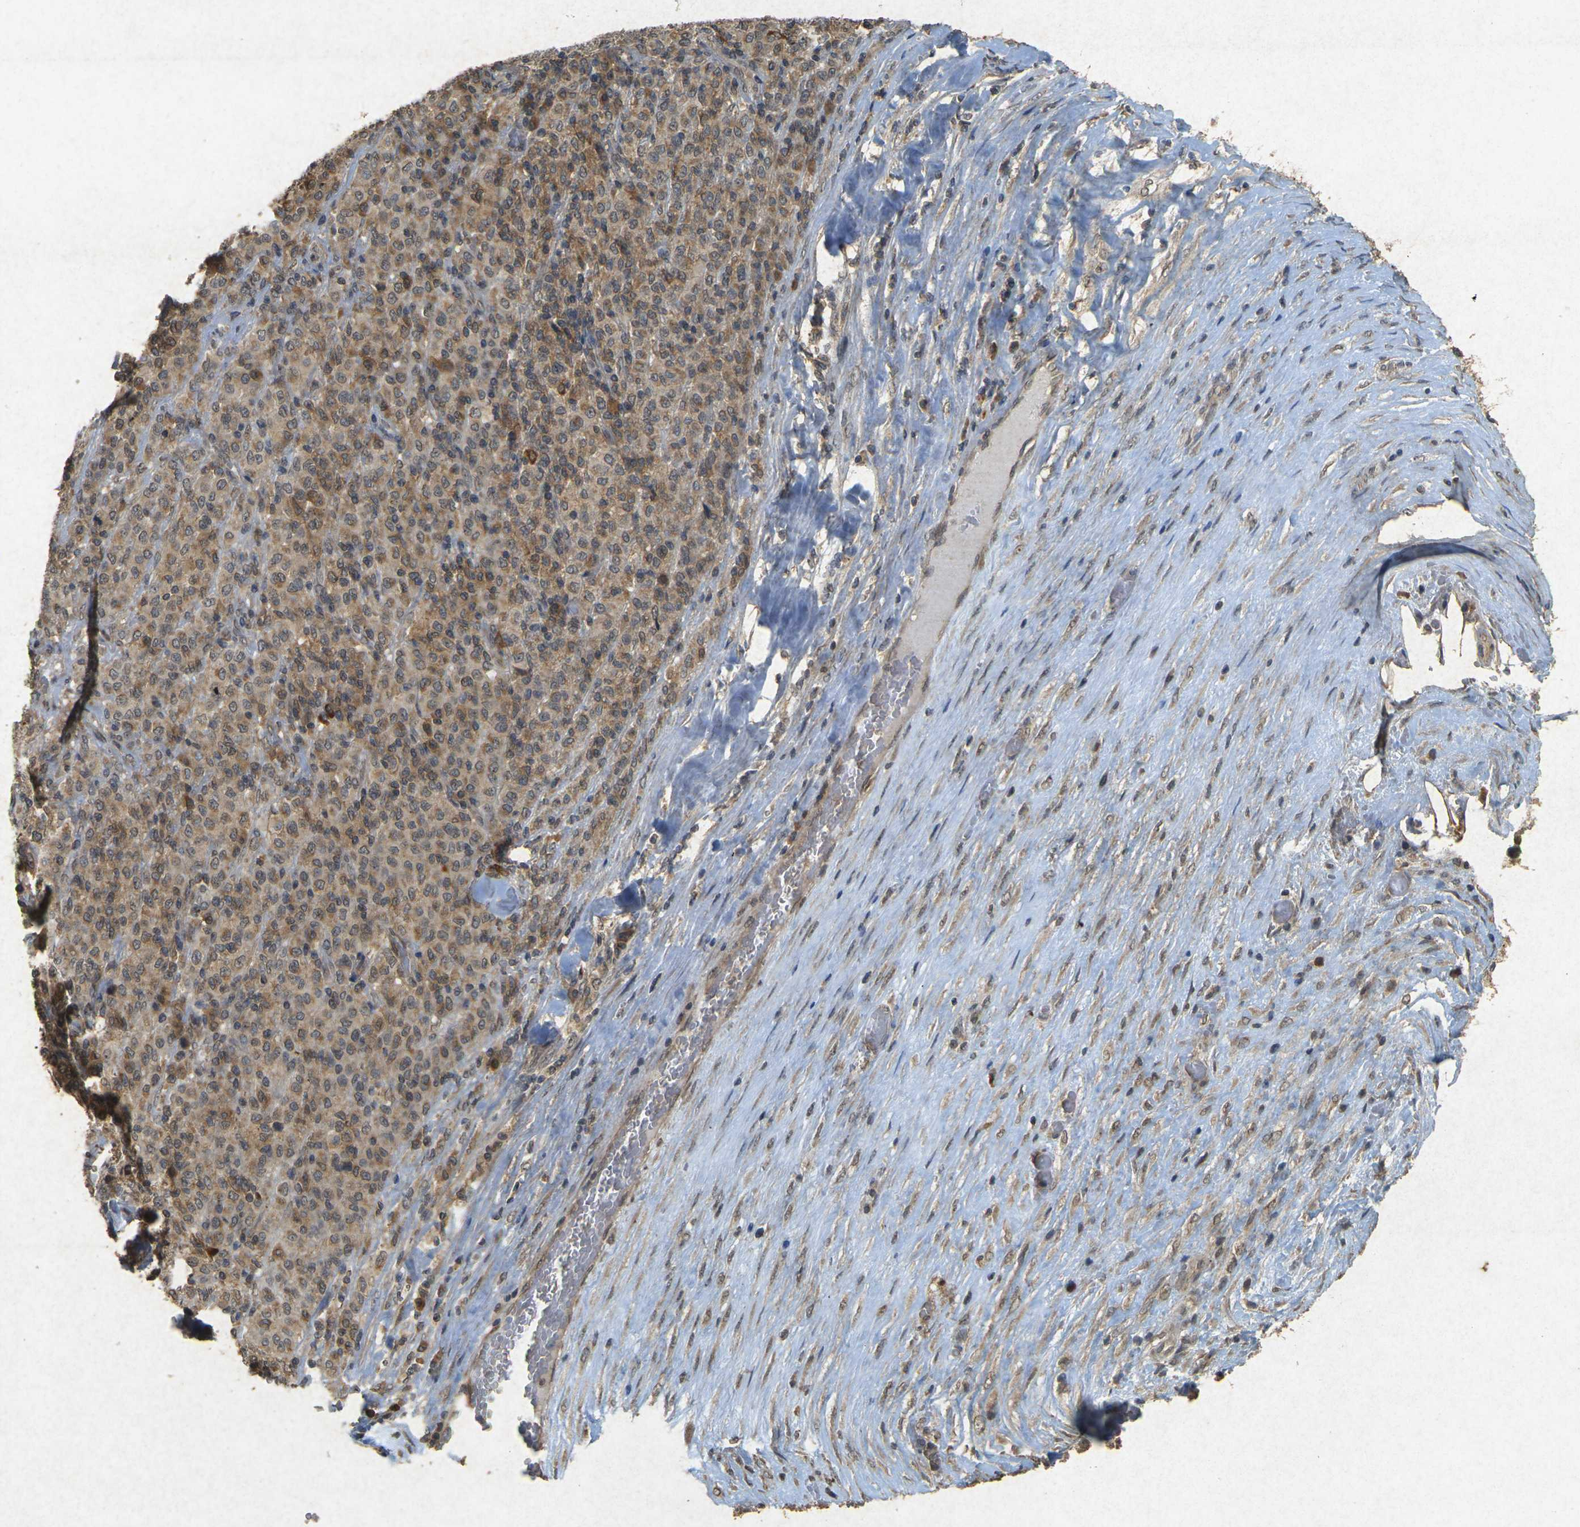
{"staining": {"intensity": "moderate", "quantity": ">75%", "location": "cytoplasmic/membranous"}, "tissue": "melanoma", "cell_type": "Tumor cells", "image_type": "cancer", "snomed": [{"axis": "morphology", "description": "Malignant melanoma, Metastatic site"}, {"axis": "topography", "description": "Pancreas"}], "caption": "Protein expression analysis of melanoma exhibits moderate cytoplasmic/membranous staining in approximately >75% of tumor cells.", "gene": "ERN1", "patient": {"sex": "female", "age": 30}}